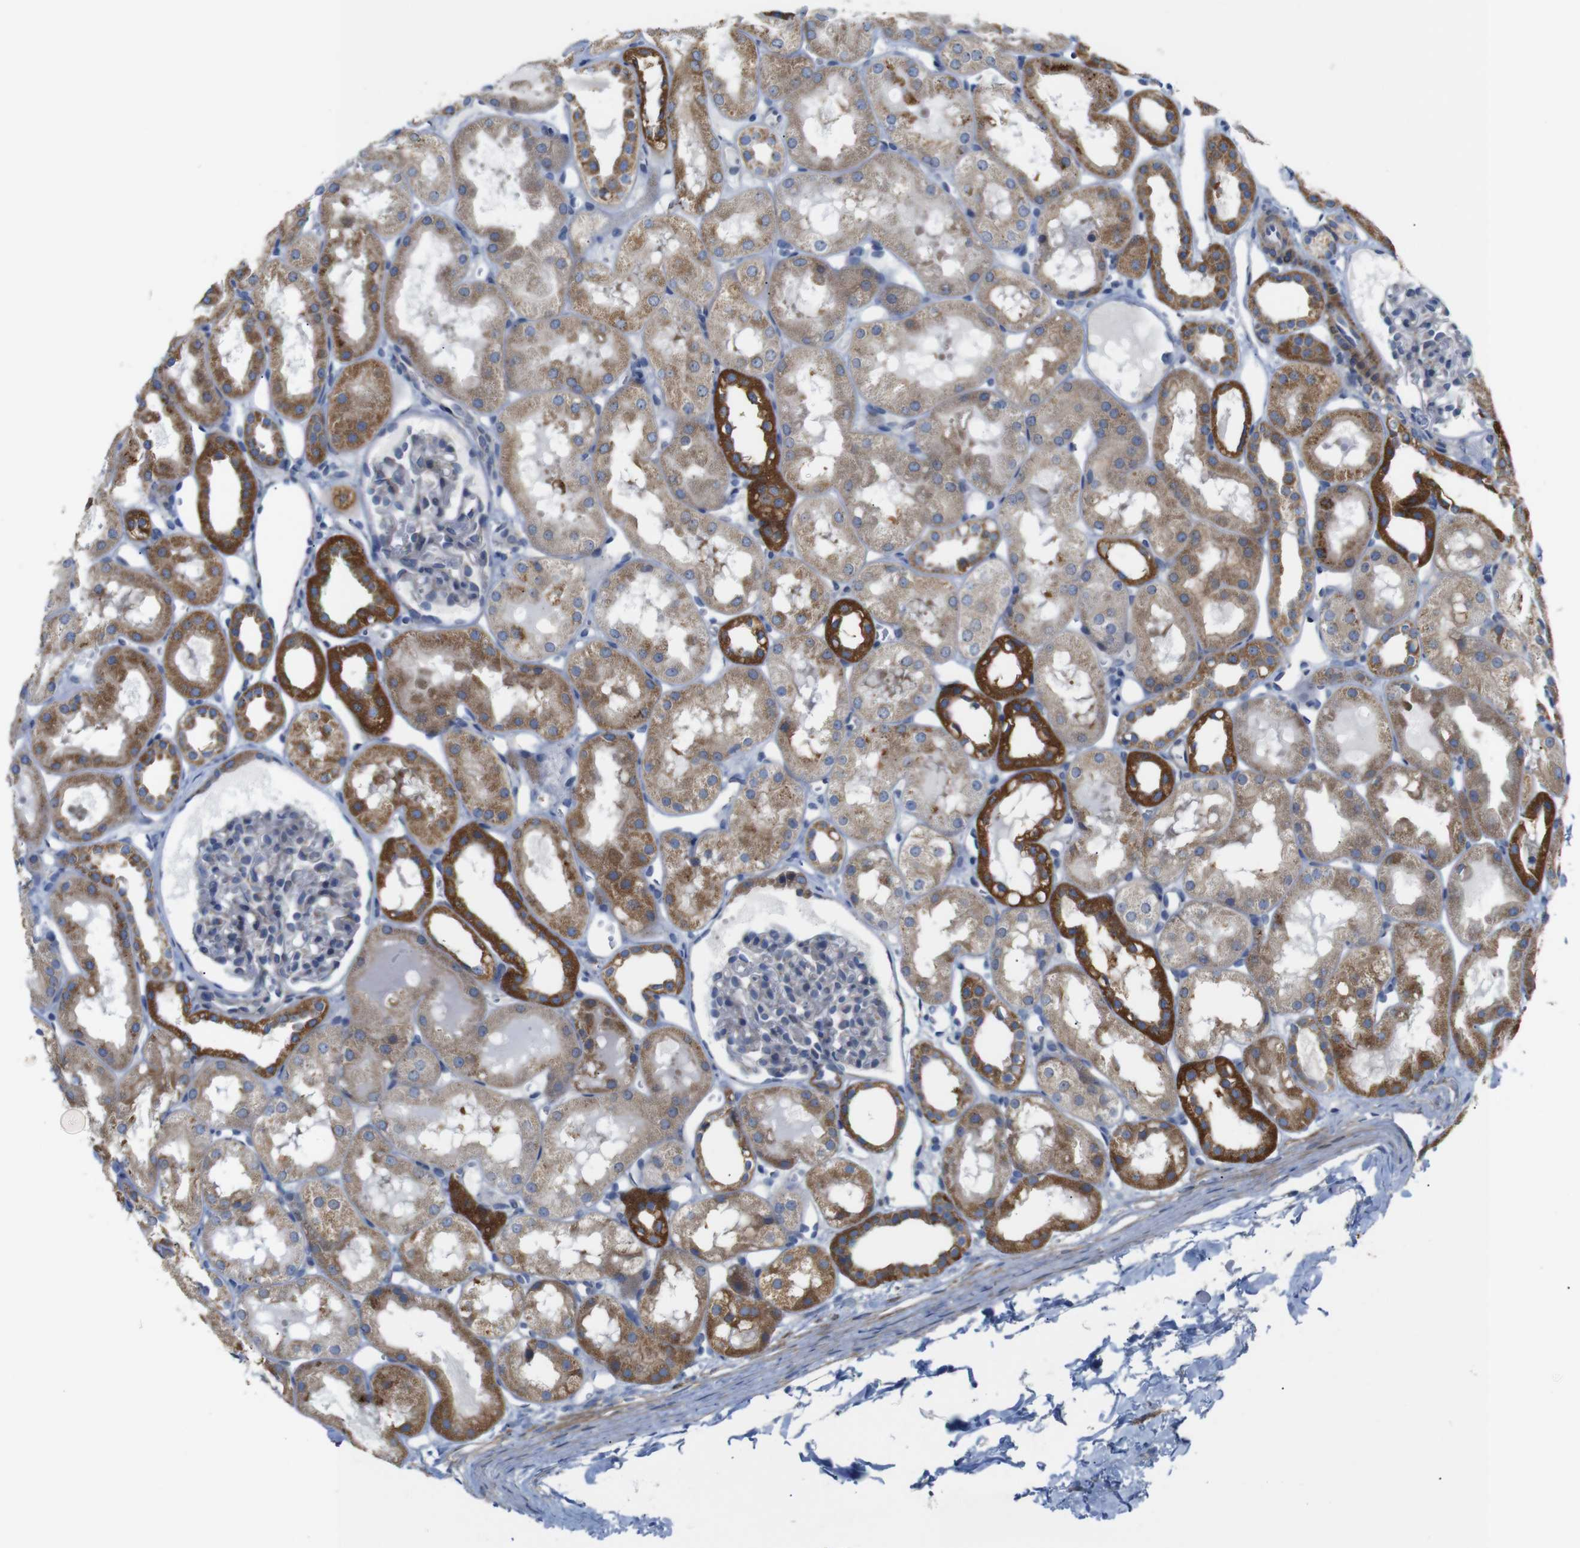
{"staining": {"intensity": "weak", "quantity": "<25%", "location": "cytoplasmic/membranous"}, "tissue": "kidney", "cell_type": "Cells in glomeruli", "image_type": "normal", "snomed": [{"axis": "morphology", "description": "Normal tissue, NOS"}, {"axis": "topography", "description": "Kidney"}, {"axis": "topography", "description": "Urinary bladder"}], "caption": "Immunohistochemistry (IHC) histopathology image of unremarkable kidney stained for a protein (brown), which shows no staining in cells in glomeruli.", "gene": "FAM171B", "patient": {"sex": "male", "age": 16}}